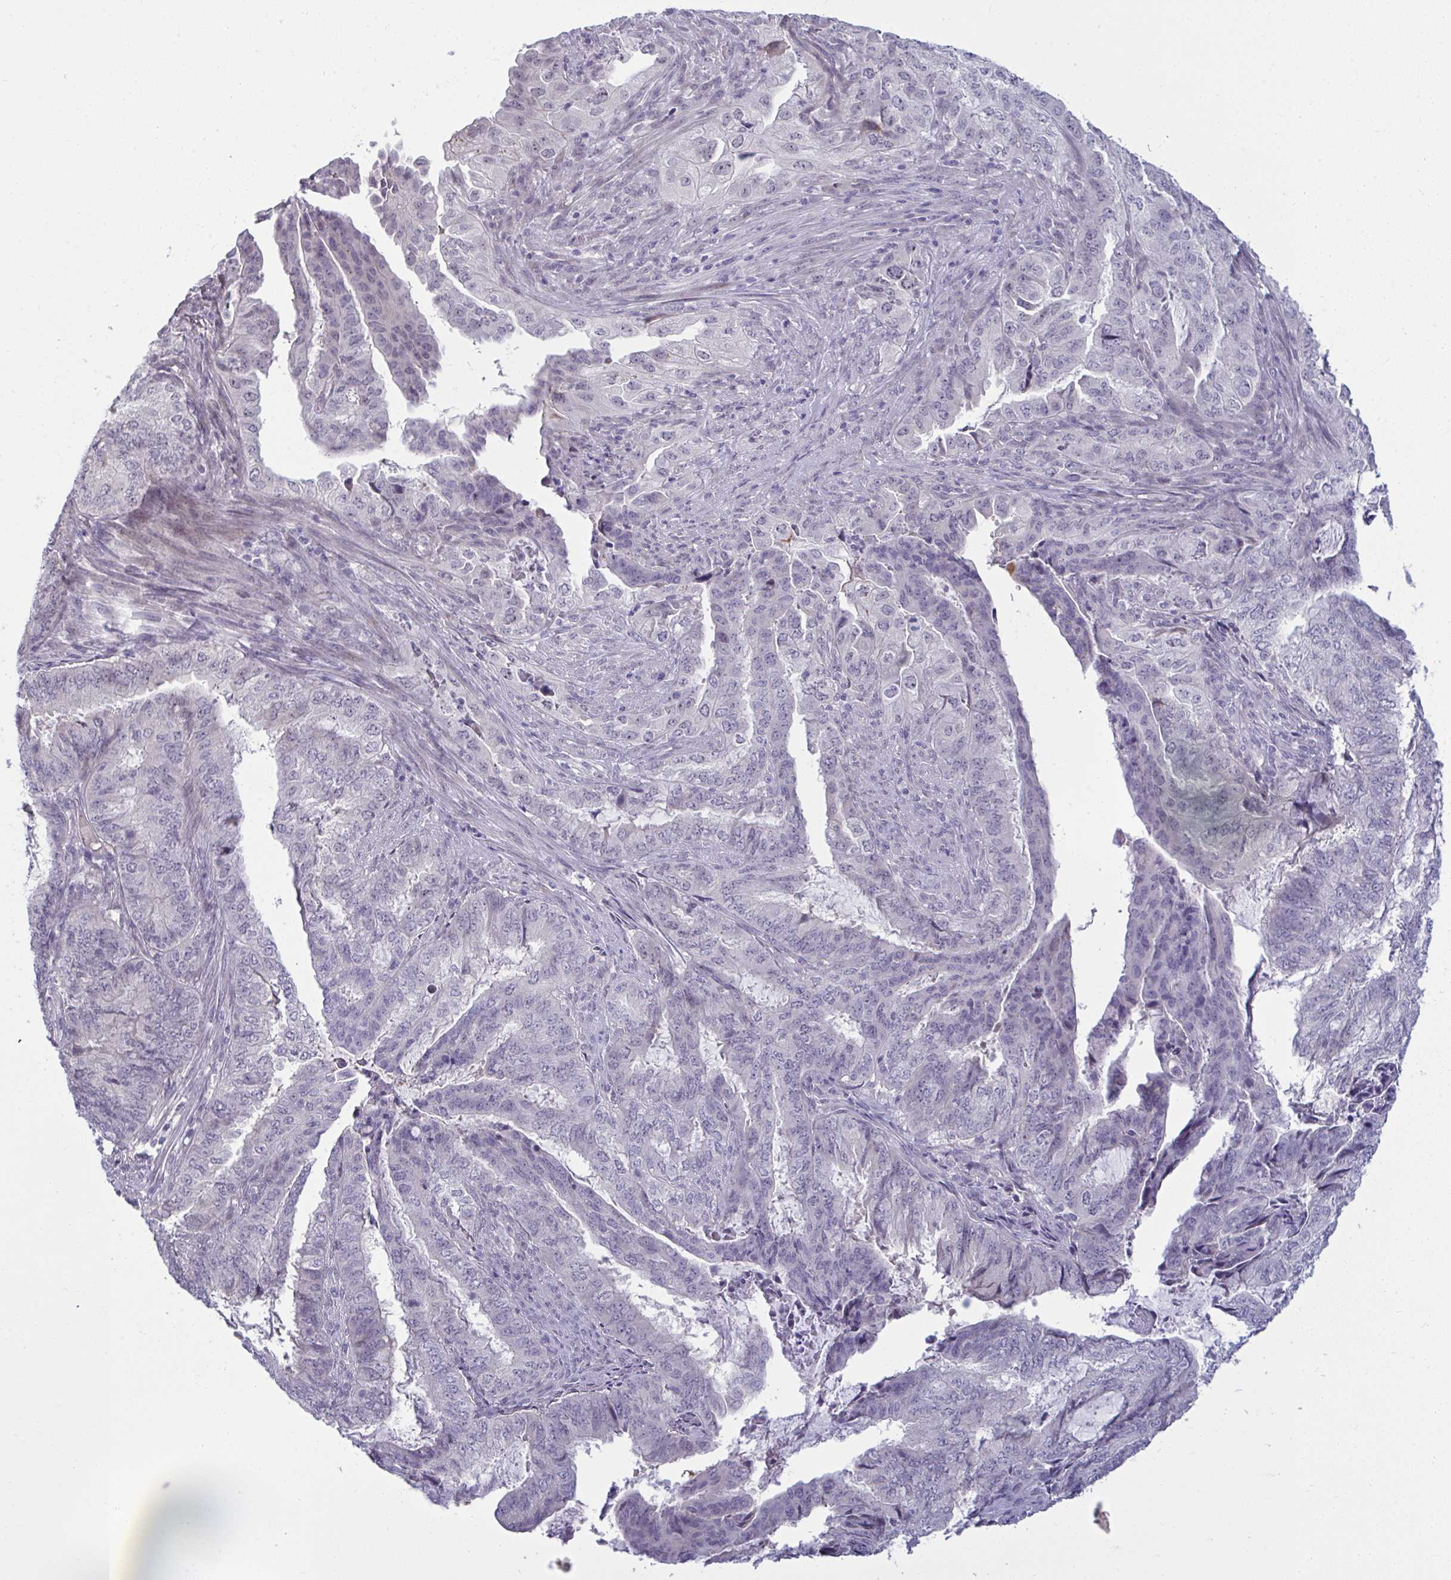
{"staining": {"intensity": "weak", "quantity": "<25%", "location": "nuclear"}, "tissue": "endometrial cancer", "cell_type": "Tumor cells", "image_type": "cancer", "snomed": [{"axis": "morphology", "description": "Adenocarcinoma, NOS"}, {"axis": "topography", "description": "Endometrium"}], "caption": "Photomicrograph shows no protein positivity in tumor cells of endometrial cancer tissue. Nuclei are stained in blue.", "gene": "RNASEH1", "patient": {"sex": "female", "age": 51}}